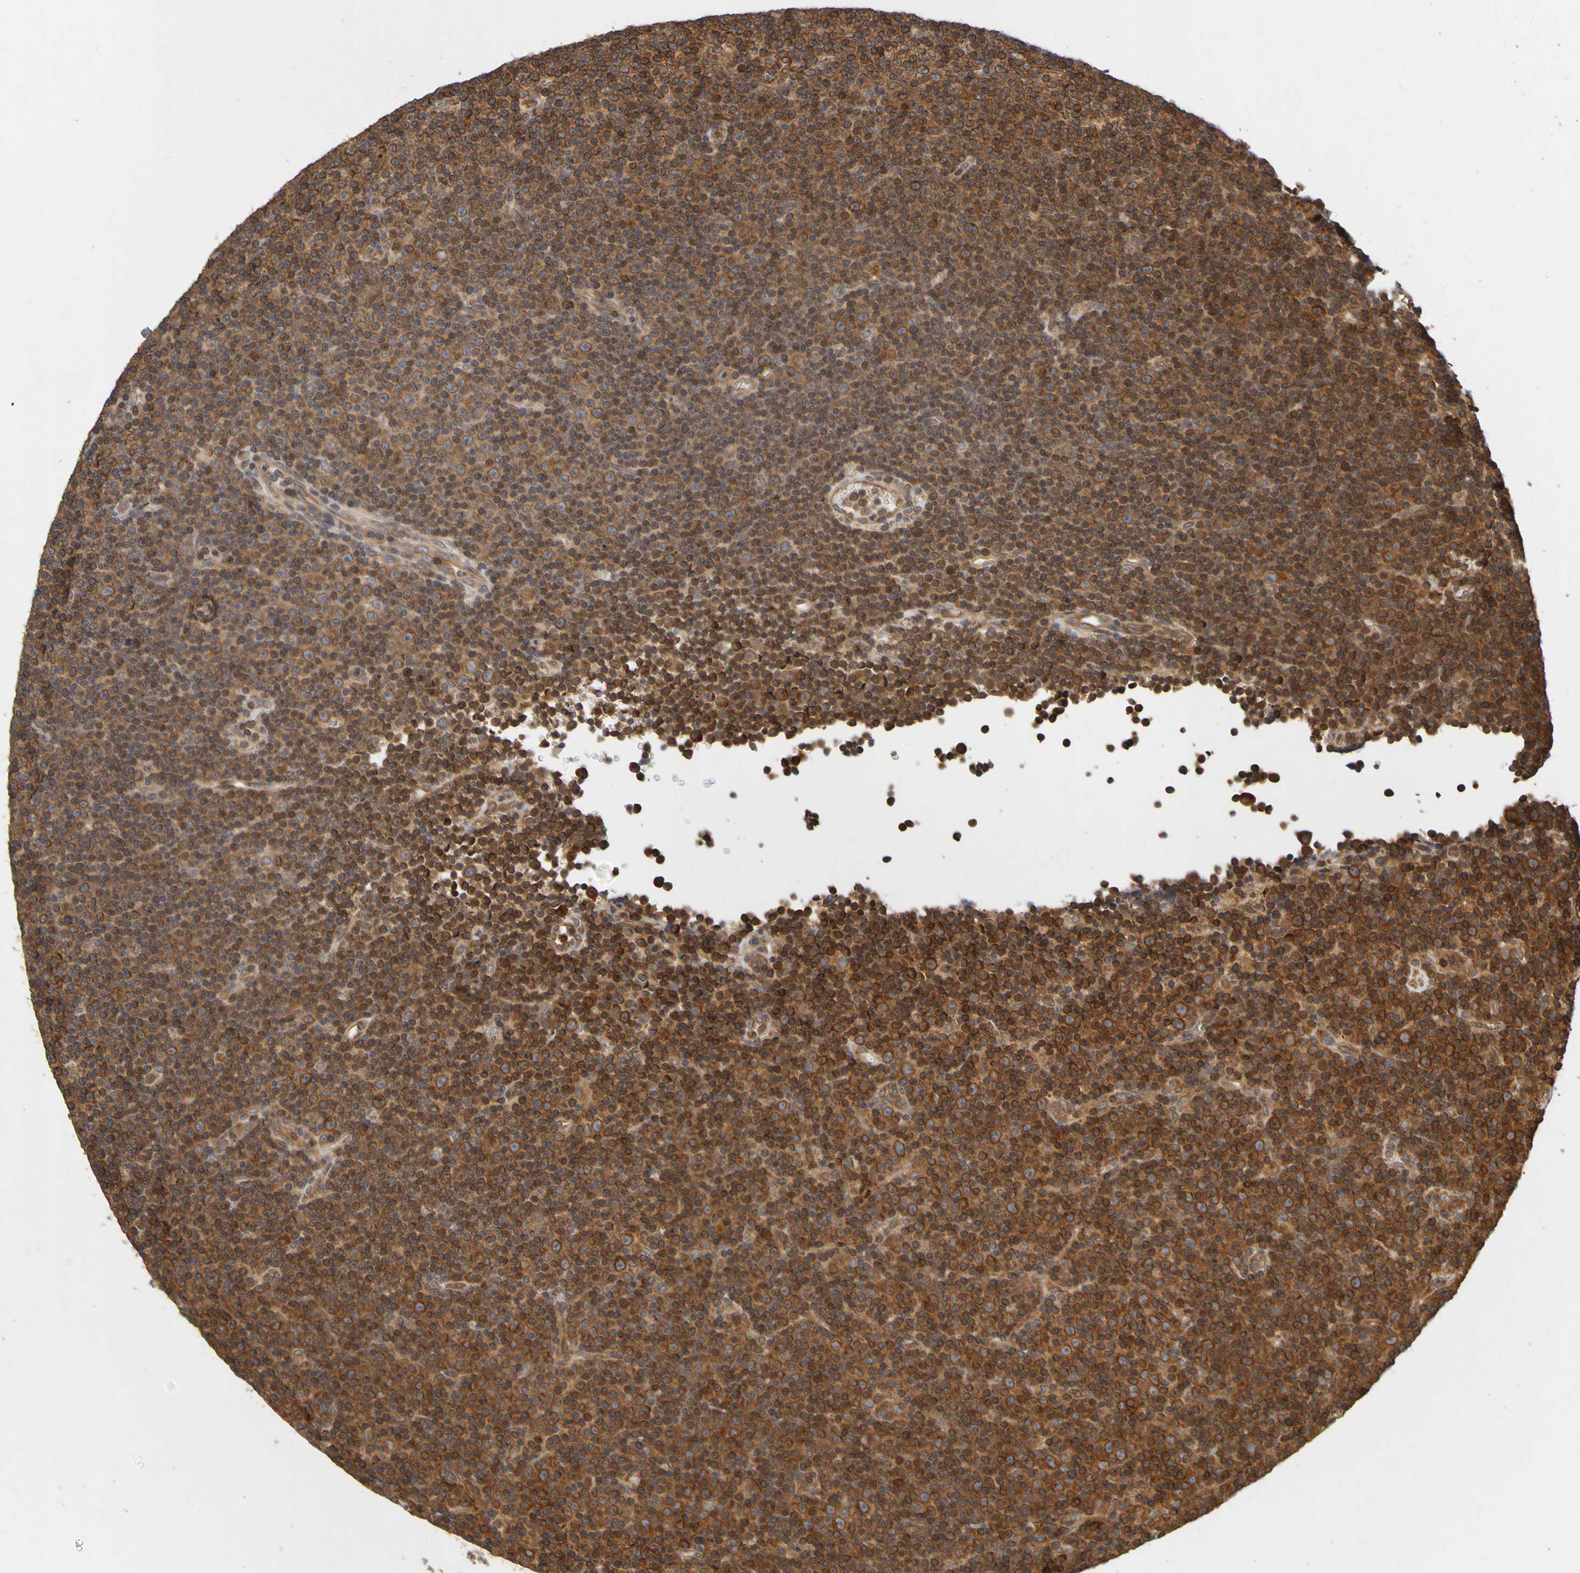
{"staining": {"intensity": "strong", "quantity": ">75%", "location": "cytoplasmic/membranous"}, "tissue": "lymphoma", "cell_type": "Tumor cells", "image_type": "cancer", "snomed": [{"axis": "morphology", "description": "Malignant lymphoma, non-Hodgkin's type, Low grade"}, {"axis": "topography", "description": "Lymph node"}], "caption": "Protein expression analysis of human low-grade malignant lymphoma, non-Hodgkin's type reveals strong cytoplasmic/membranous positivity in about >75% of tumor cells. (brown staining indicates protein expression, while blue staining denotes nuclei).", "gene": "OCRL", "patient": {"sex": "female", "age": 67}}